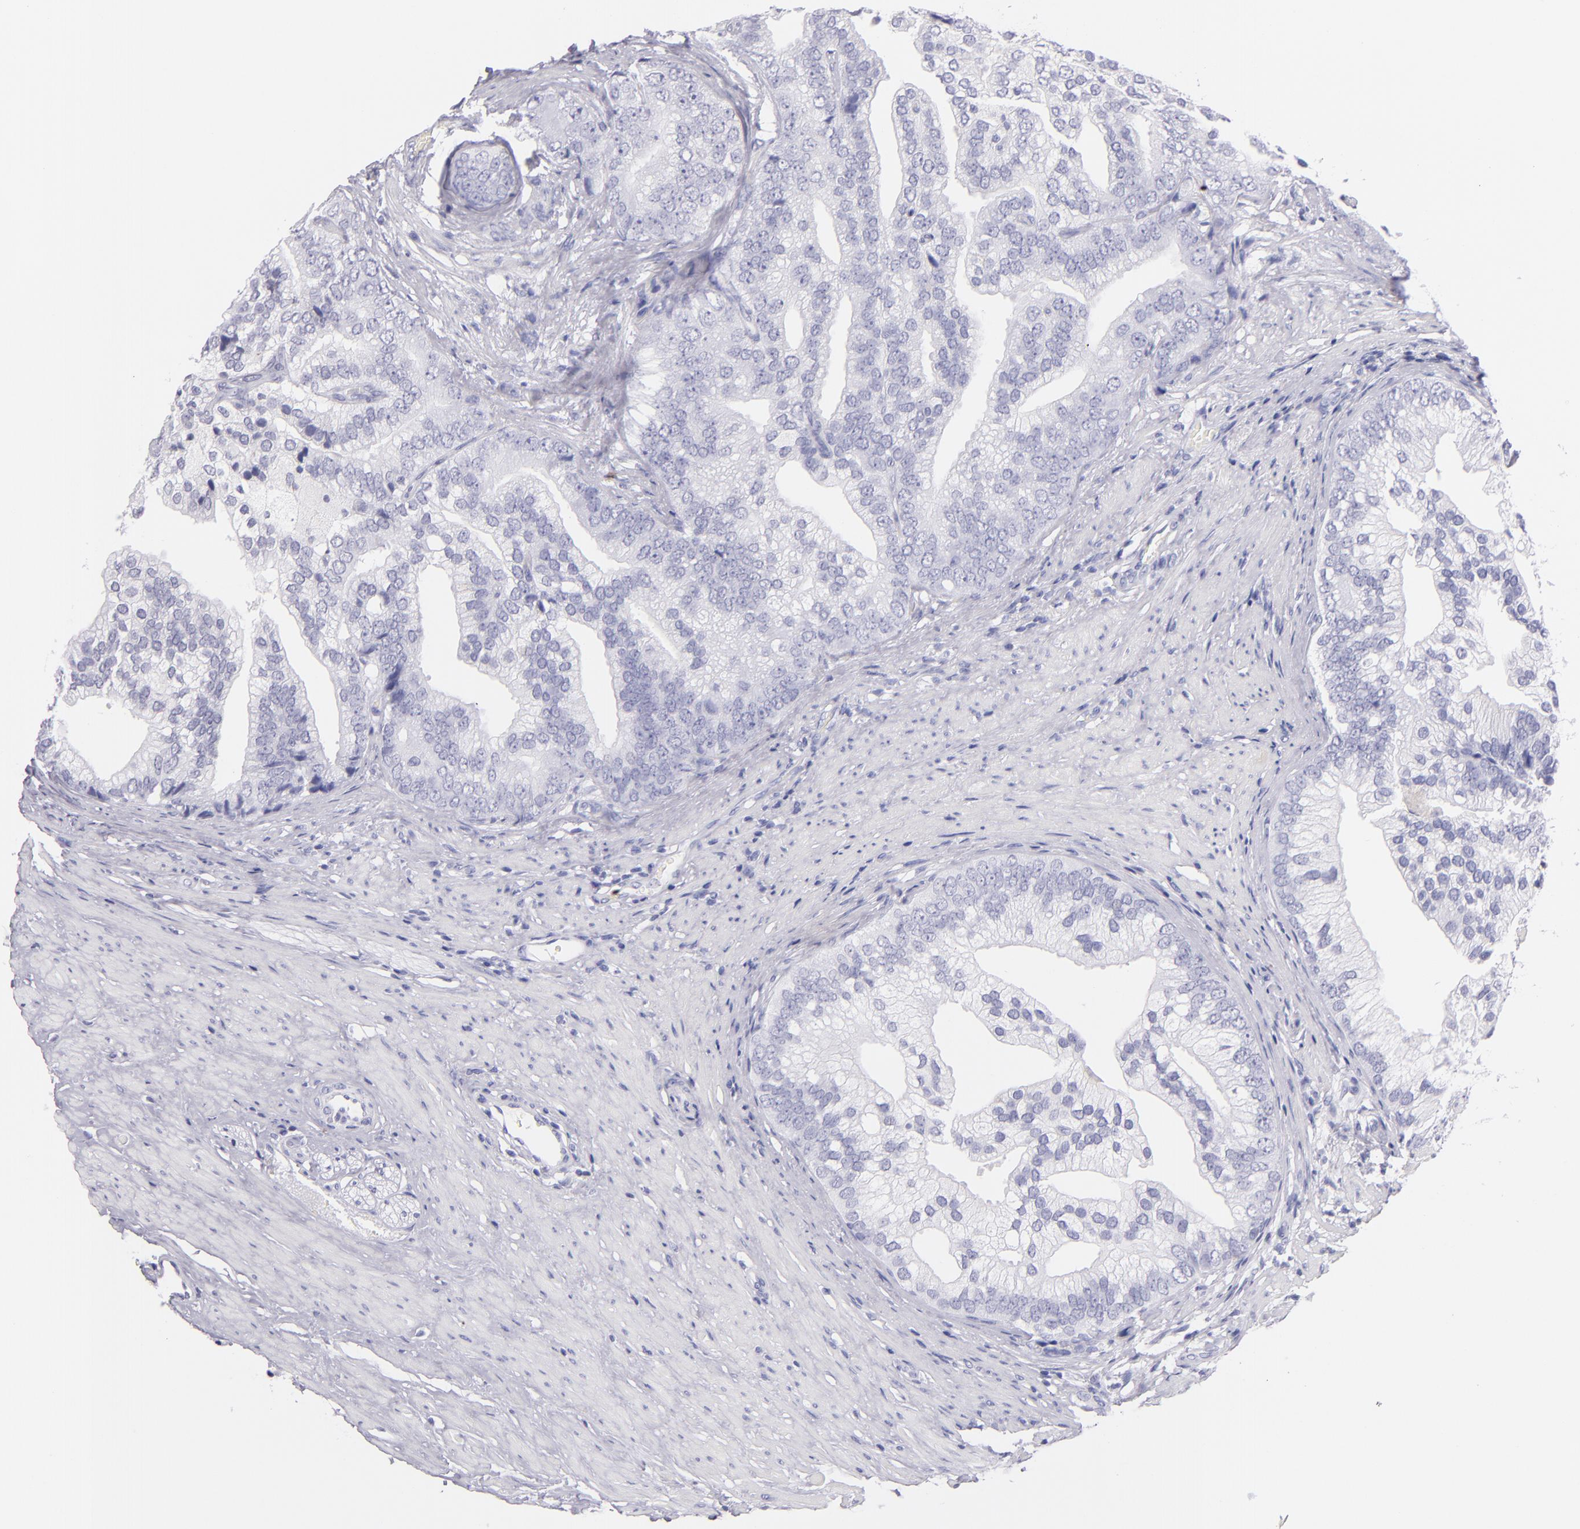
{"staining": {"intensity": "negative", "quantity": "none", "location": "none"}, "tissue": "prostate cancer", "cell_type": "Tumor cells", "image_type": "cancer", "snomed": [{"axis": "morphology", "description": "Adenocarcinoma, Low grade"}, {"axis": "topography", "description": "Prostate"}], "caption": "Immunohistochemistry (IHC) photomicrograph of neoplastic tissue: prostate cancer stained with DAB demonstrates no significant protein staining in tumor cells. (Stains: DAB IHC with hematoxylin counter stain, Microscopy: brightfield microscopy at high magnification).", "gene": "PRF1", "patient": {"sex": "male", "age": 71}}